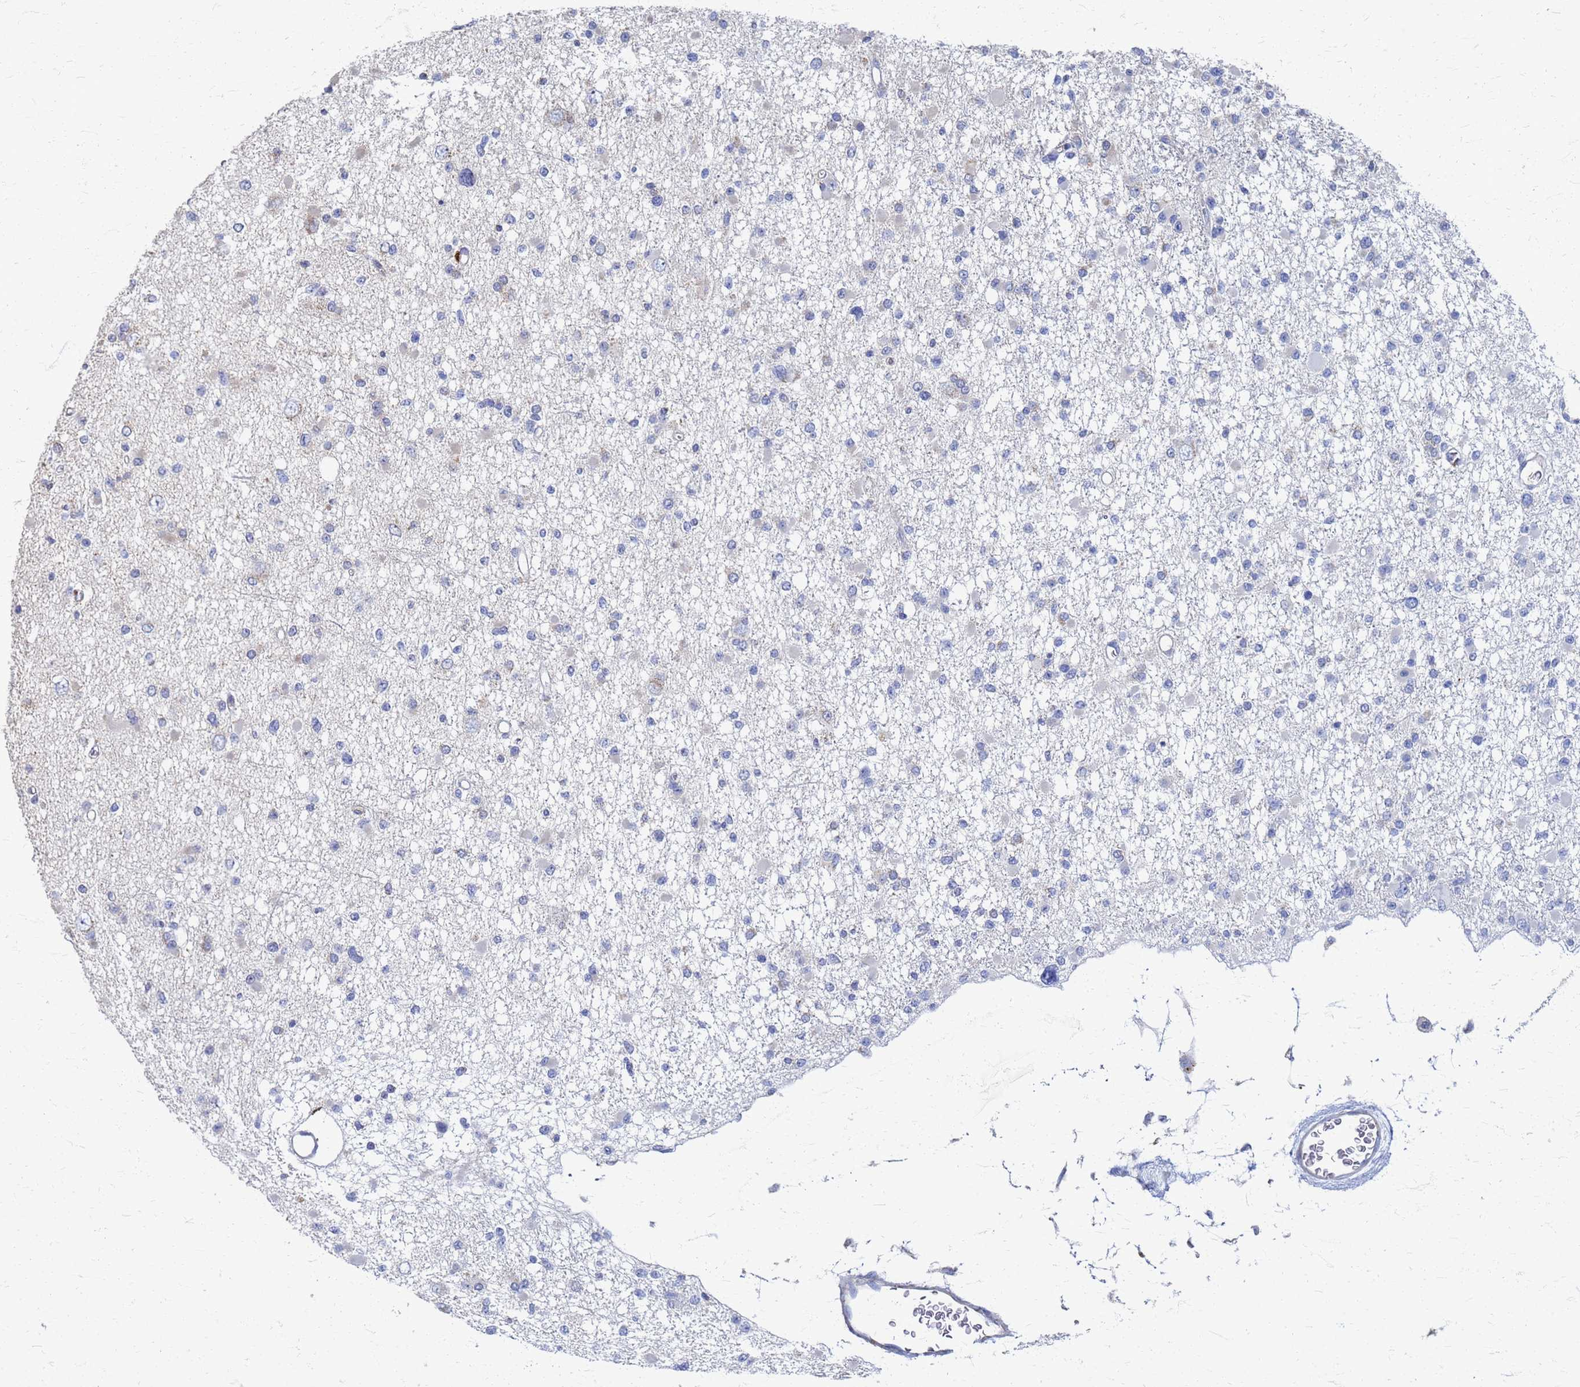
{"staining": {"intensity": "weak", "quantity": "<25%", "location": "cytoplasmic/membranous"}, "tissue": "glioma", "cell_type": "Tumor cells", "image_type": "cancer", "snomed": [{"axis": "morphology", "description": "Glioma, malignant, Low grade"}, {"axis": "topography", "description": "Brain"}], "caption": "Image shows no significant protein staining in tumor cells of glioma. (DAB (3,3'-diaminobenzidine) immunohistochemistry (IHC) visualized using brightfield microscopy, high magnification).", "gene": "ATPAF1", "patient": {"sex": "female", "age": 22}}